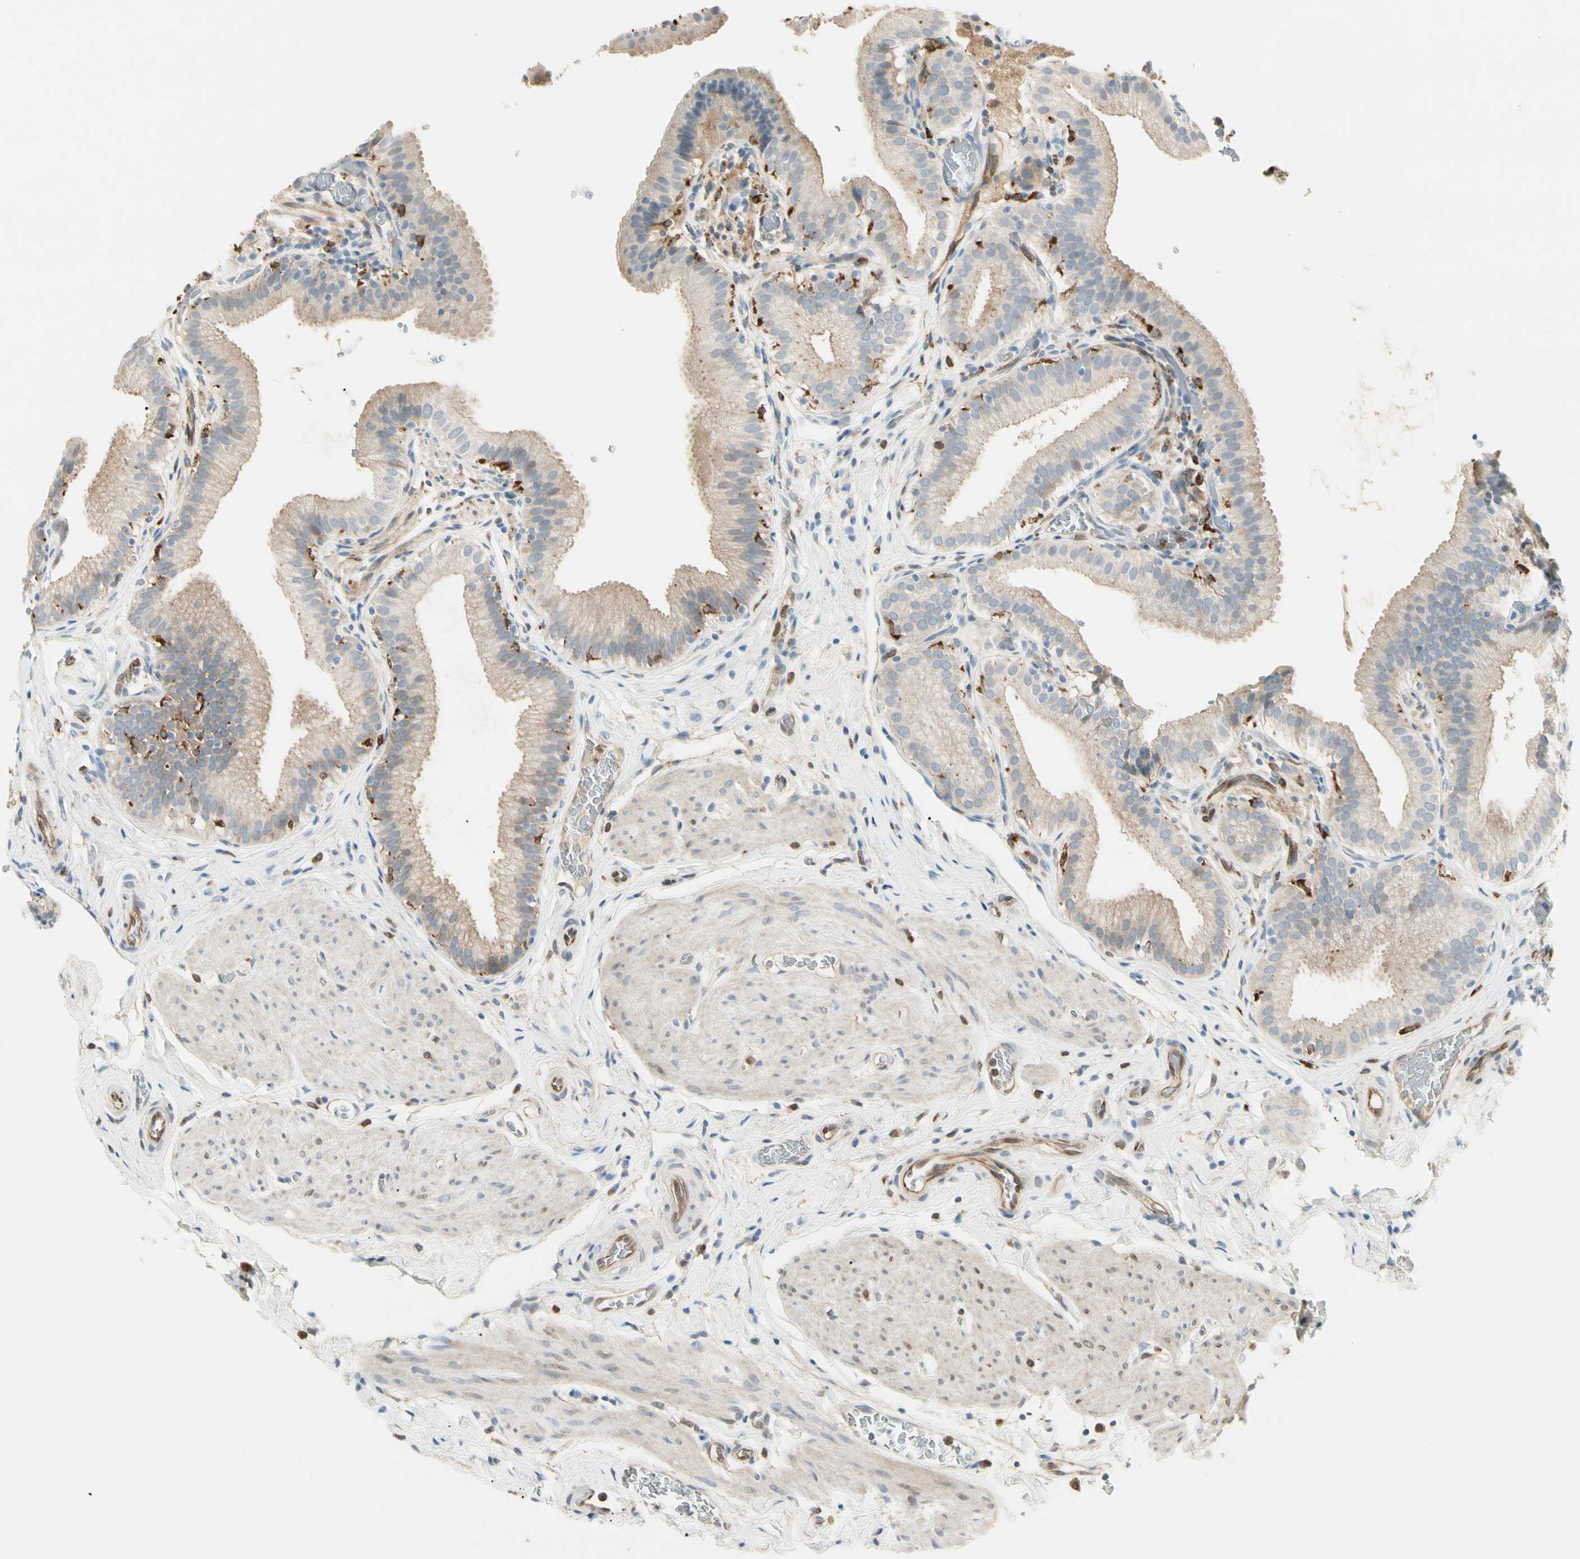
{"staining": {"intensity": "moderate", "quantity": "<25%", "location": "cytoplasmic/membranous"}, "tissue": "gallbladder", "cell_type": "Glandular cells", "image_type": "normal", "snomed": [{"axis": "morphology", "description": "Normal tissue, NOS"}, {"axis": "topography", "description": "Gallbladder"}], "caption": "Immunohistochemistry of normal gallbladder displays low levels of moderate cytoplasmic/membranous staining in about <25% of glandular cells. (Brightfield microscopy of DAB IHC at high magnification).", "gene": "LPCAT2", "patient": {"sex": "male", "age": 54}}